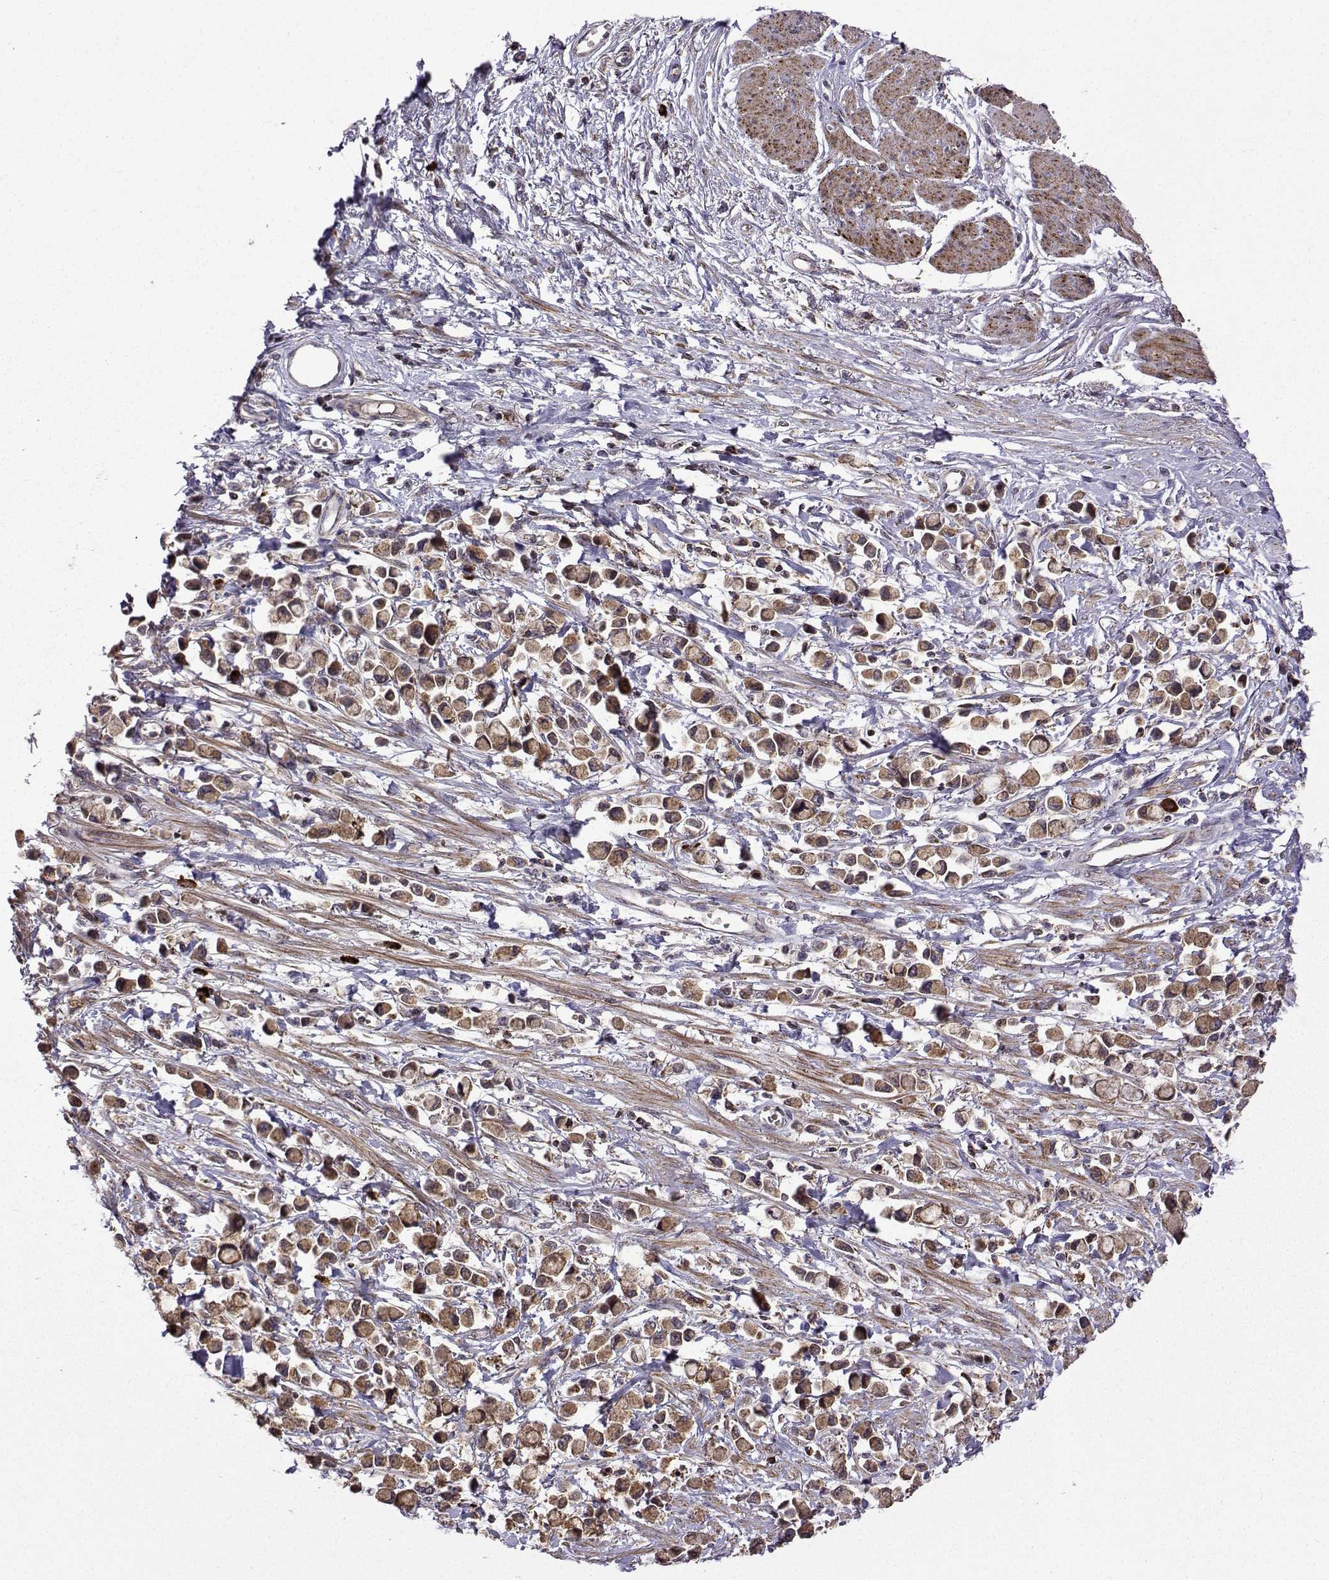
{"staining": {"intensity": "moderate", "quantity": ">75%", "location": "cytoplasmic/membranous"}, "tissue": "stomach cancer", "cell_type": "Tumor cells", "image_type": "cancer", "snomed": [{"axis": "morphology", "description": "Adenocarcinoma, NOS"}, {"axis": "topography", "description": "Stomach"}], "caption": "Stomach cancer stained with IHC reveals moderate cytoplasmic/membranous positivity in about >75% of tumor cells. (IHC, brightfield microscopy, high magnification).", "gene": "TAB2", "patient": {"sex": "female", "age": 81}}